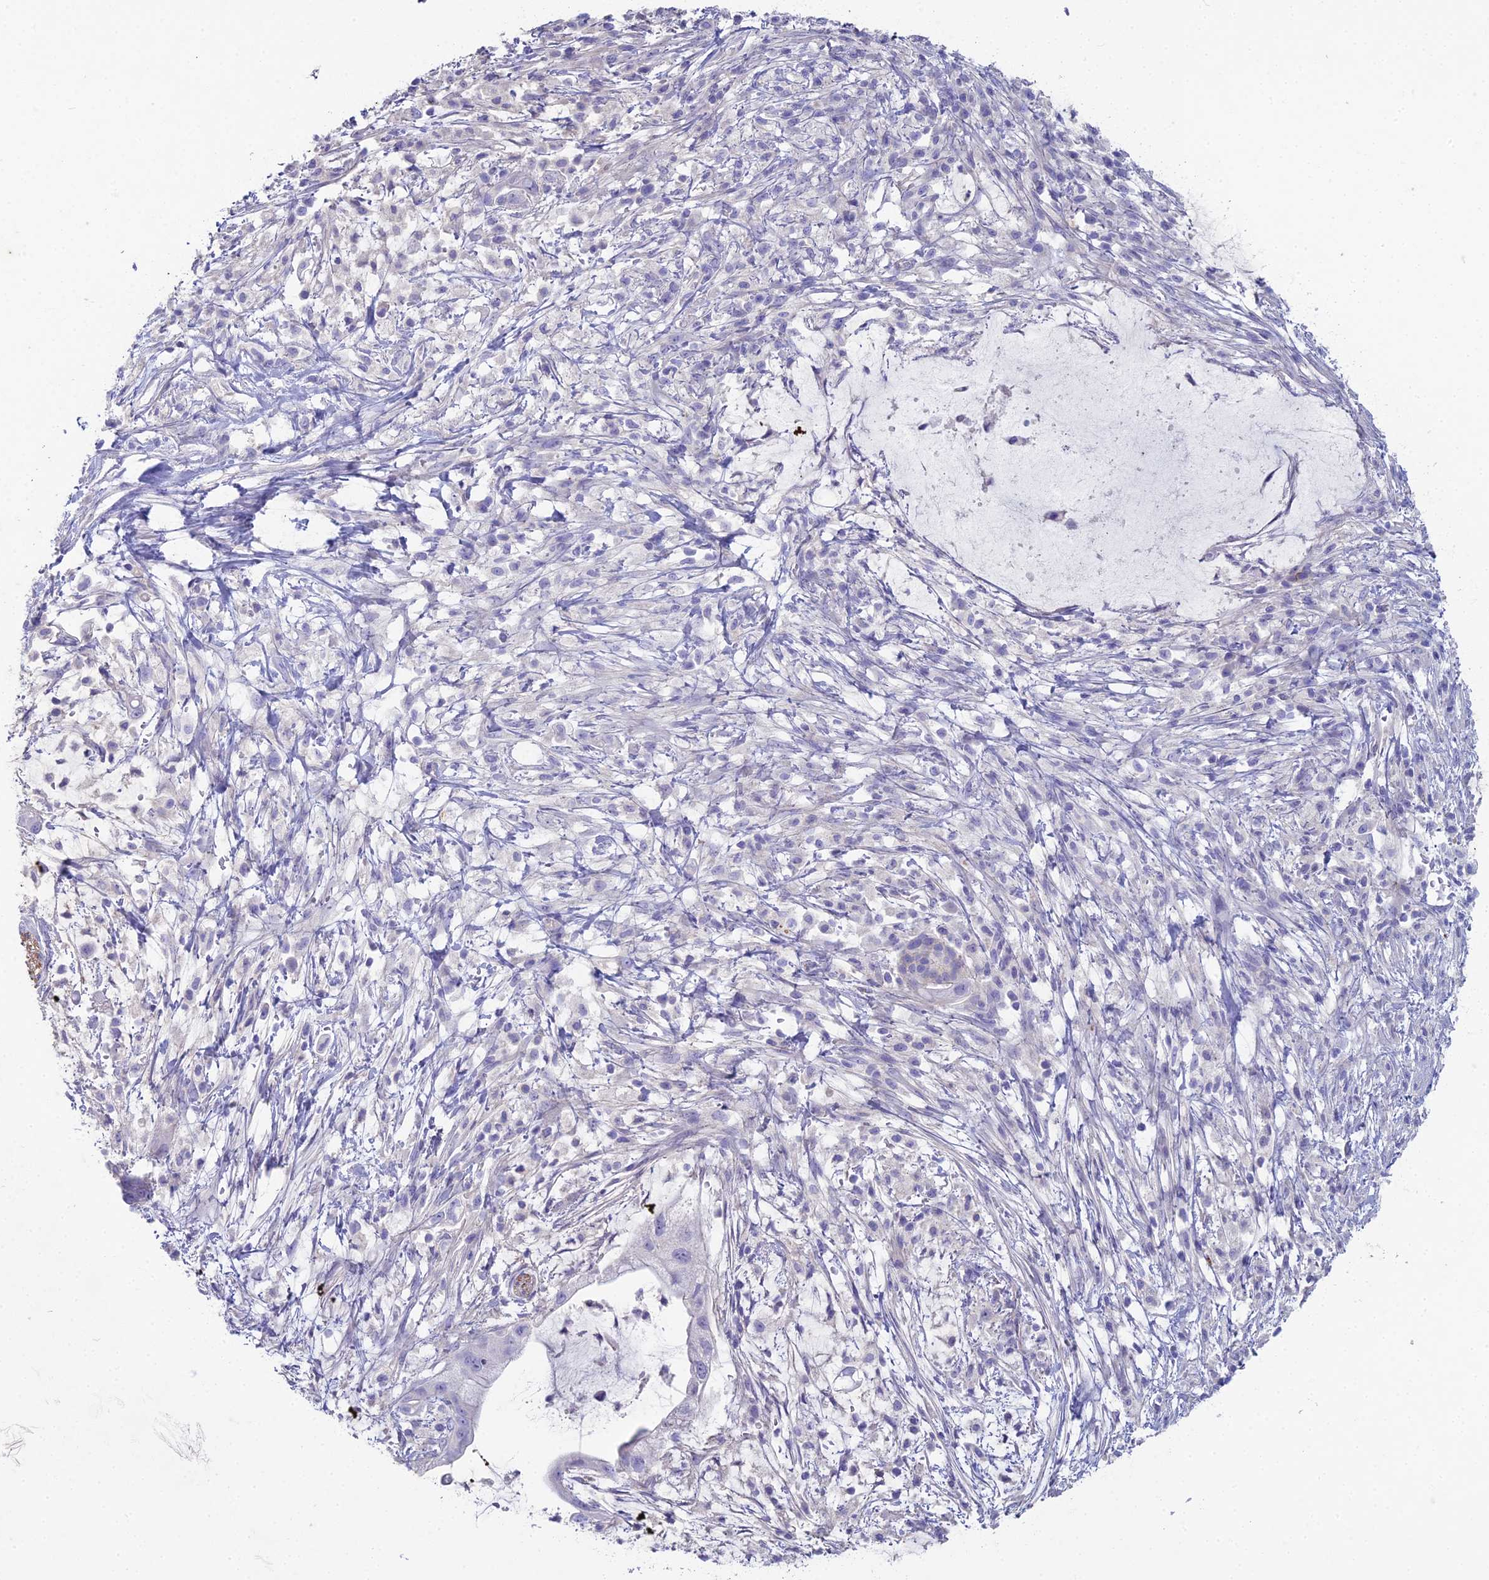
{"staining": {"intensity": "negative", "quantity": "none", "location": "none"}, "tissue": "pancreatic cancer", "cell_type": "Tumor cells", "image_type": "cancer", "snomed": [{"axis": "morphology", "description": "Adenocarcinoma, NOS"}, {"axis": "topography", "description": "Pancreas"}], "caption": "A photomicrograph of human adenocarcinoma (pancreatic) is negative for staining in tumor cells.", "gene": "NCAM1", "patient": {"sex": "male", "age": 48}}